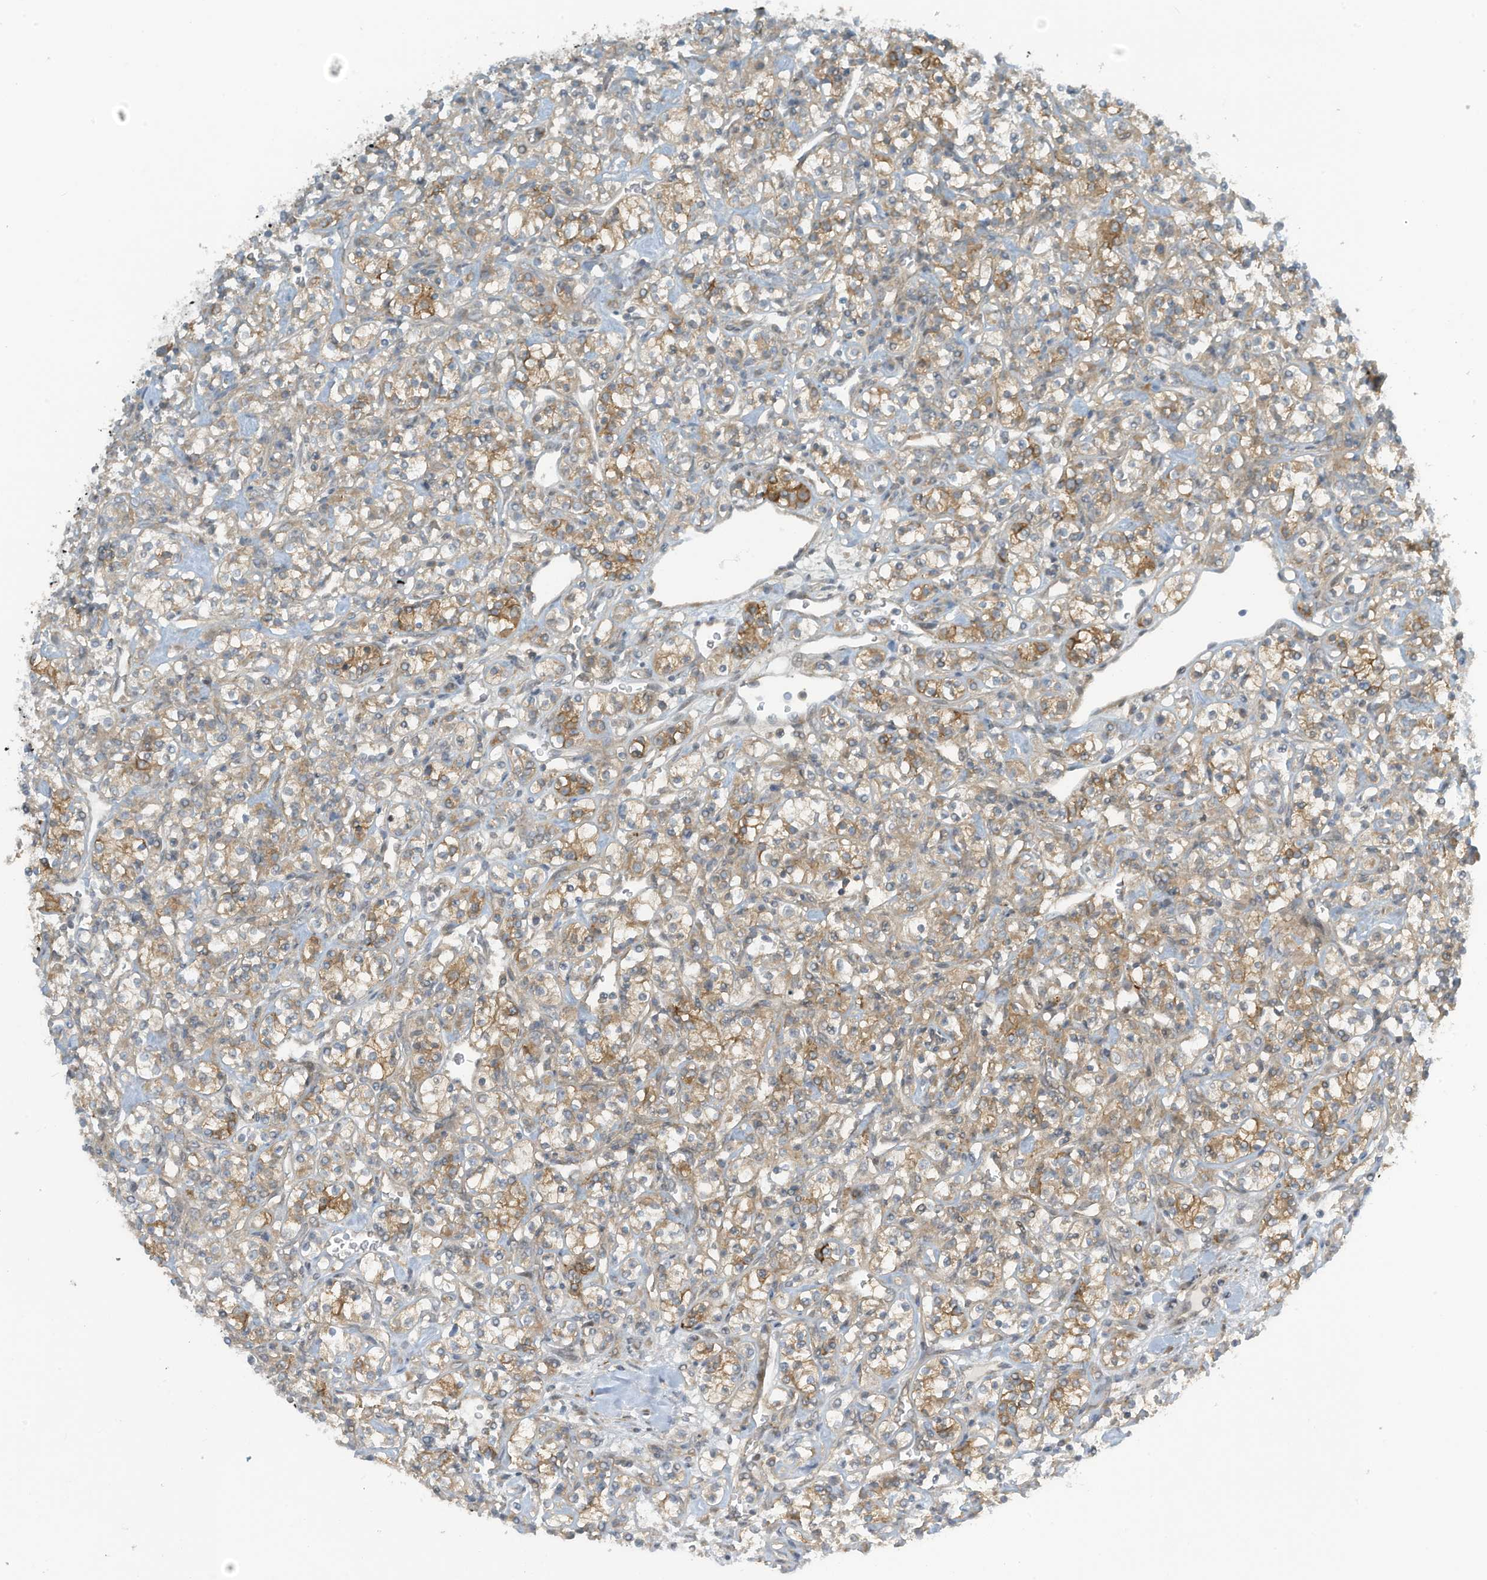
{"staining": {"intensity": "moderate", "quantity": "25%-75%", "location": "cytoplasmic/membranous"}, "tissue": "renal cancer", "cell_type": "Tumor cells", "image_type": "cancer", "snomed": [{"axis": "morphology", "description": "Adenocarcinoma, NOS"}, {"axis": "topography", "description": "Kidney"}], "caption": "Immunohistochemistry micrograph of neoplastic tissue: human renal cancer (adenocarcinoma) stained using IHC displays medium levels of moderate protein expression localized specifically in the cytoplasmic/membranous of tumor cells, appearing as a cytoplasmic/membranous brown color.", "gene": "FSD1L", "patient": {"sex": "male", "age": 77}}